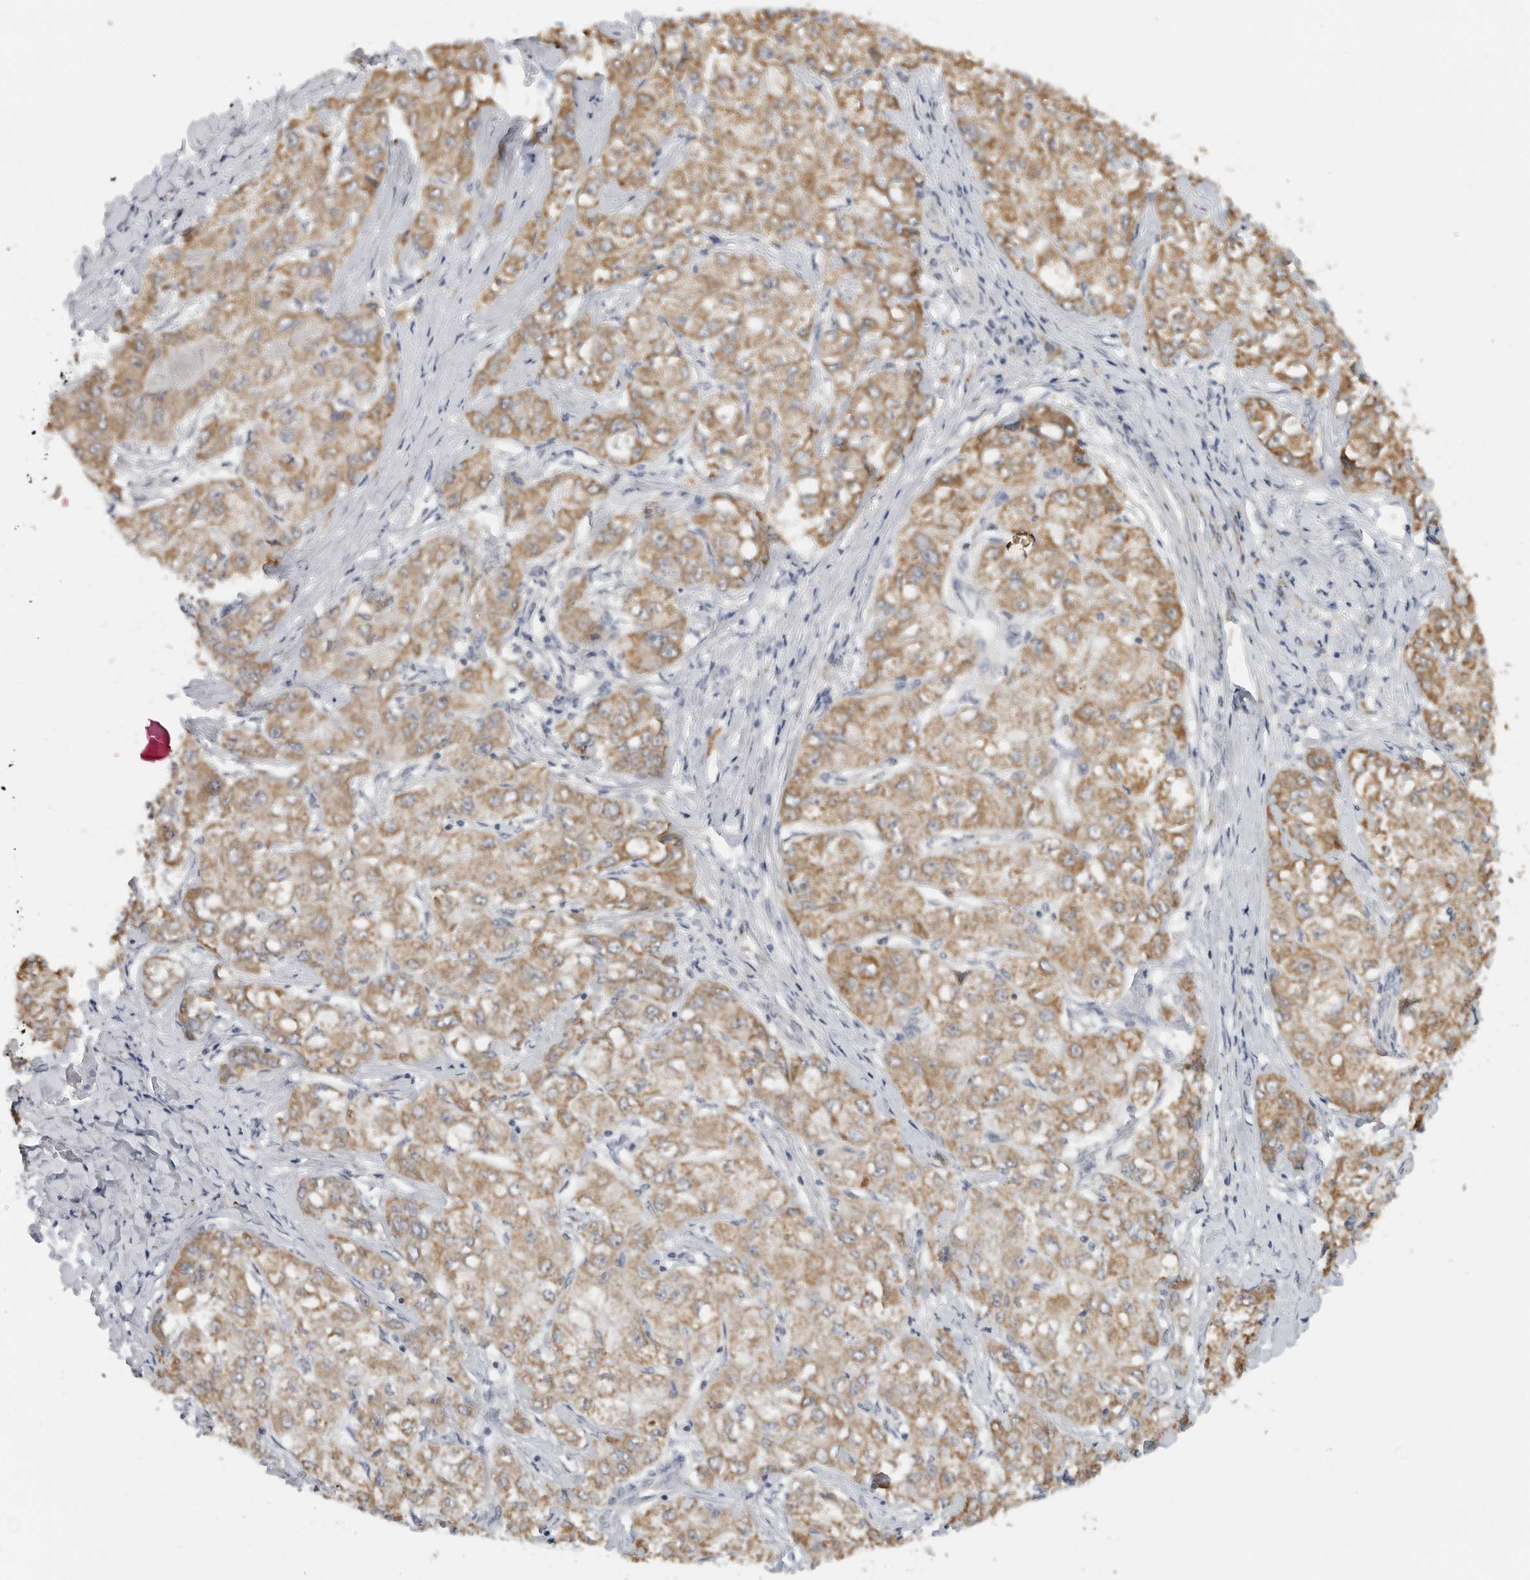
{"staining": {"intensity": "moderate", "quantity": ">75%", "location": "cytoplasmic/membranous"}, "tissue": "liver cancer", "cell_type": "Tumor cells", "image_type": "cancer", "snomed": [{"axis": "morphology", "description": "Carcinoma, Hepatocellular, NOS"}, {"axis": "topography", "description": "Liver"}], "caption": "IHC histopathology image of neoplastic tissue: human liver cancer (hepatocellular carcinoma) stained using immunohistochemistry (IHC) exhibits medium levels of moderate protein expression localized specifically in the cytoplasmic/membranous of tumor cells, appearing as a cytoplasmic/membranous brown color.", "gene": "IL12RB2", "patient": {"sex": "male", "age": 80}}